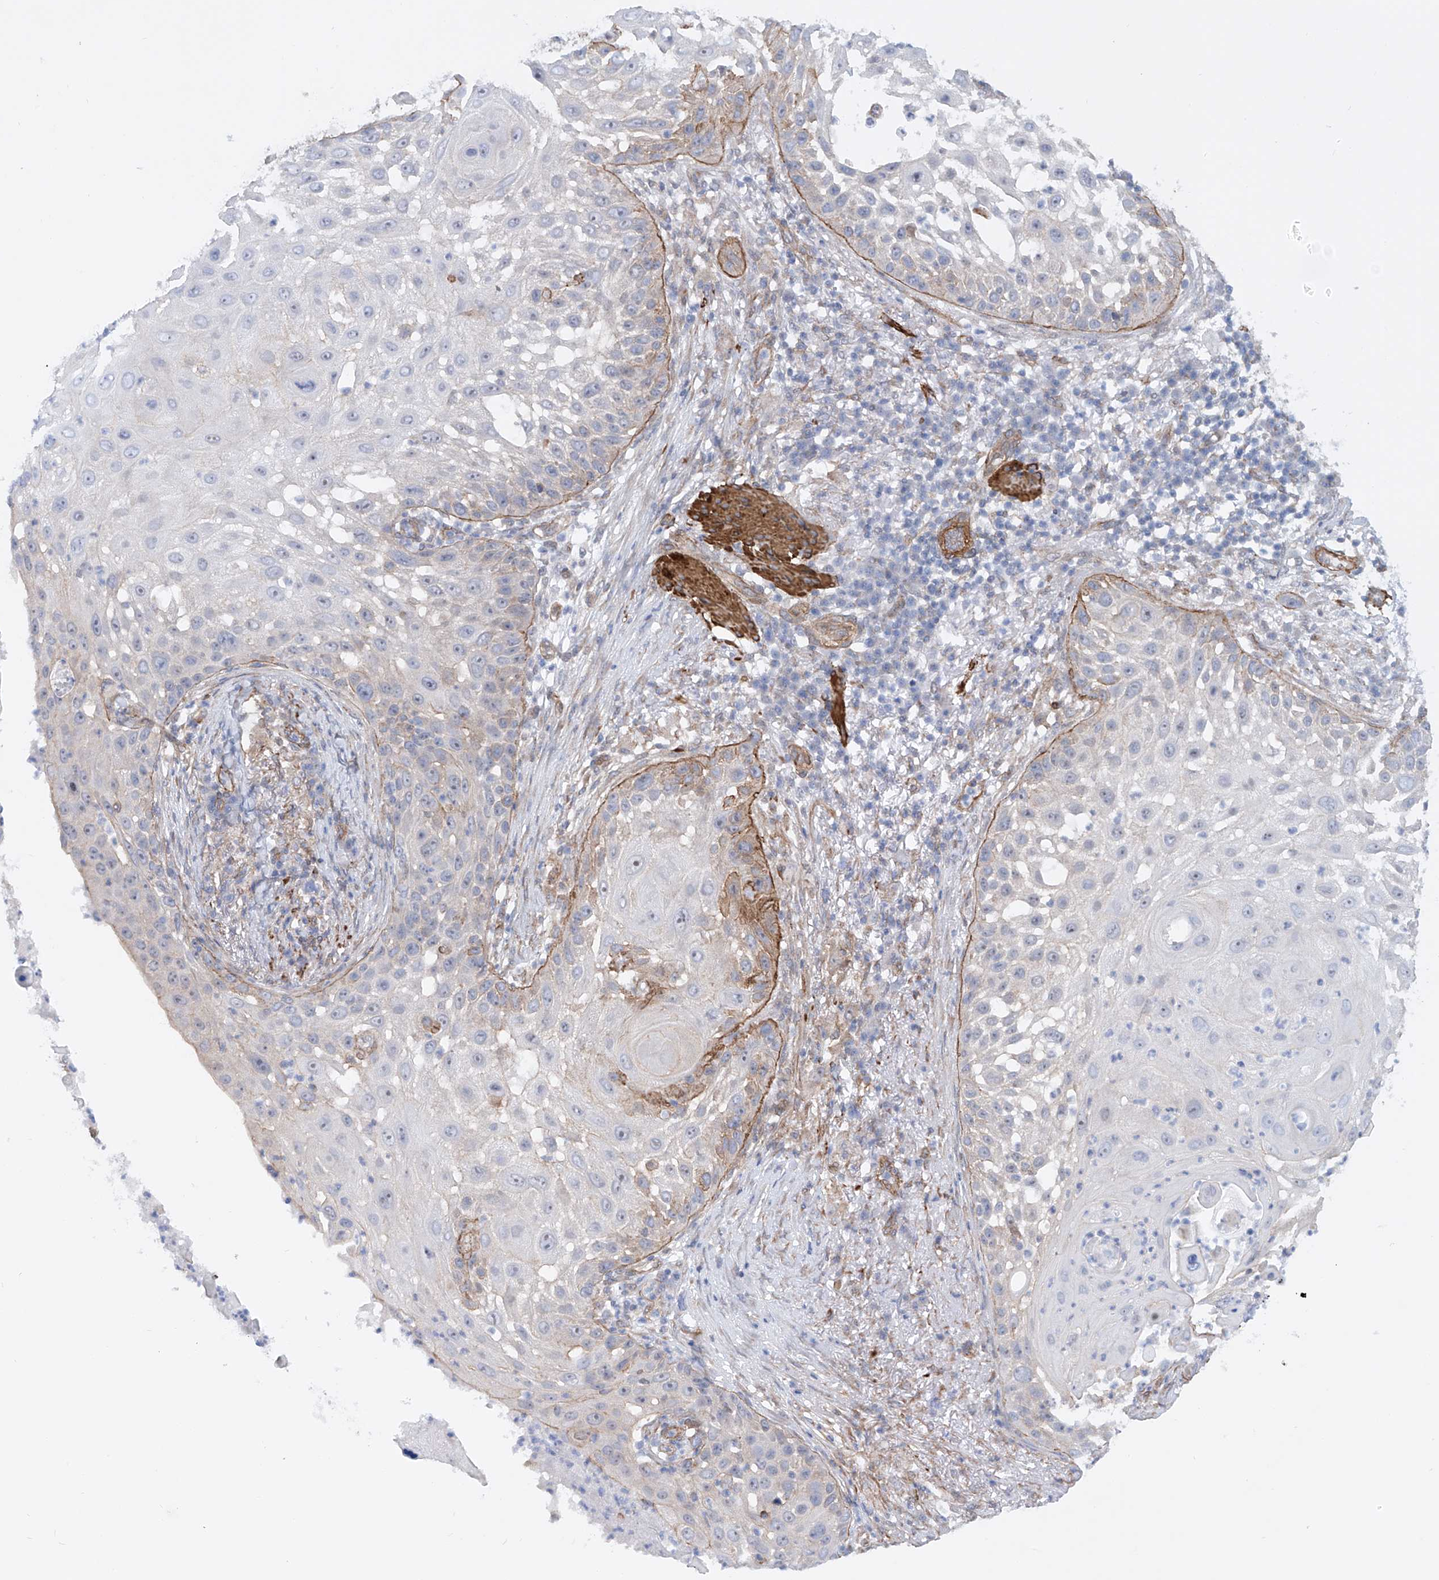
{"staining": {"intensity": "moderate", "quantity": "<25%", "location": "cytoplasmic/membranous"}, "tissue": "skin cancer", "cell_type": "Tumor cells", "image_type": "cancer", "snomed": [{"axis": "morphology", "description": "Squamous cell carcinoma, NOS"}, {"axis": "topography", "description": "Skin"}], "caption": "Protein expression analysis of squamous cell carcinoma (skin) reveals moderate cytoplasmic/membranous positivity in approximately <25% of tumor cells.", "gene": "ZNF490", "patient": {"sex": "female", "age": 44}}